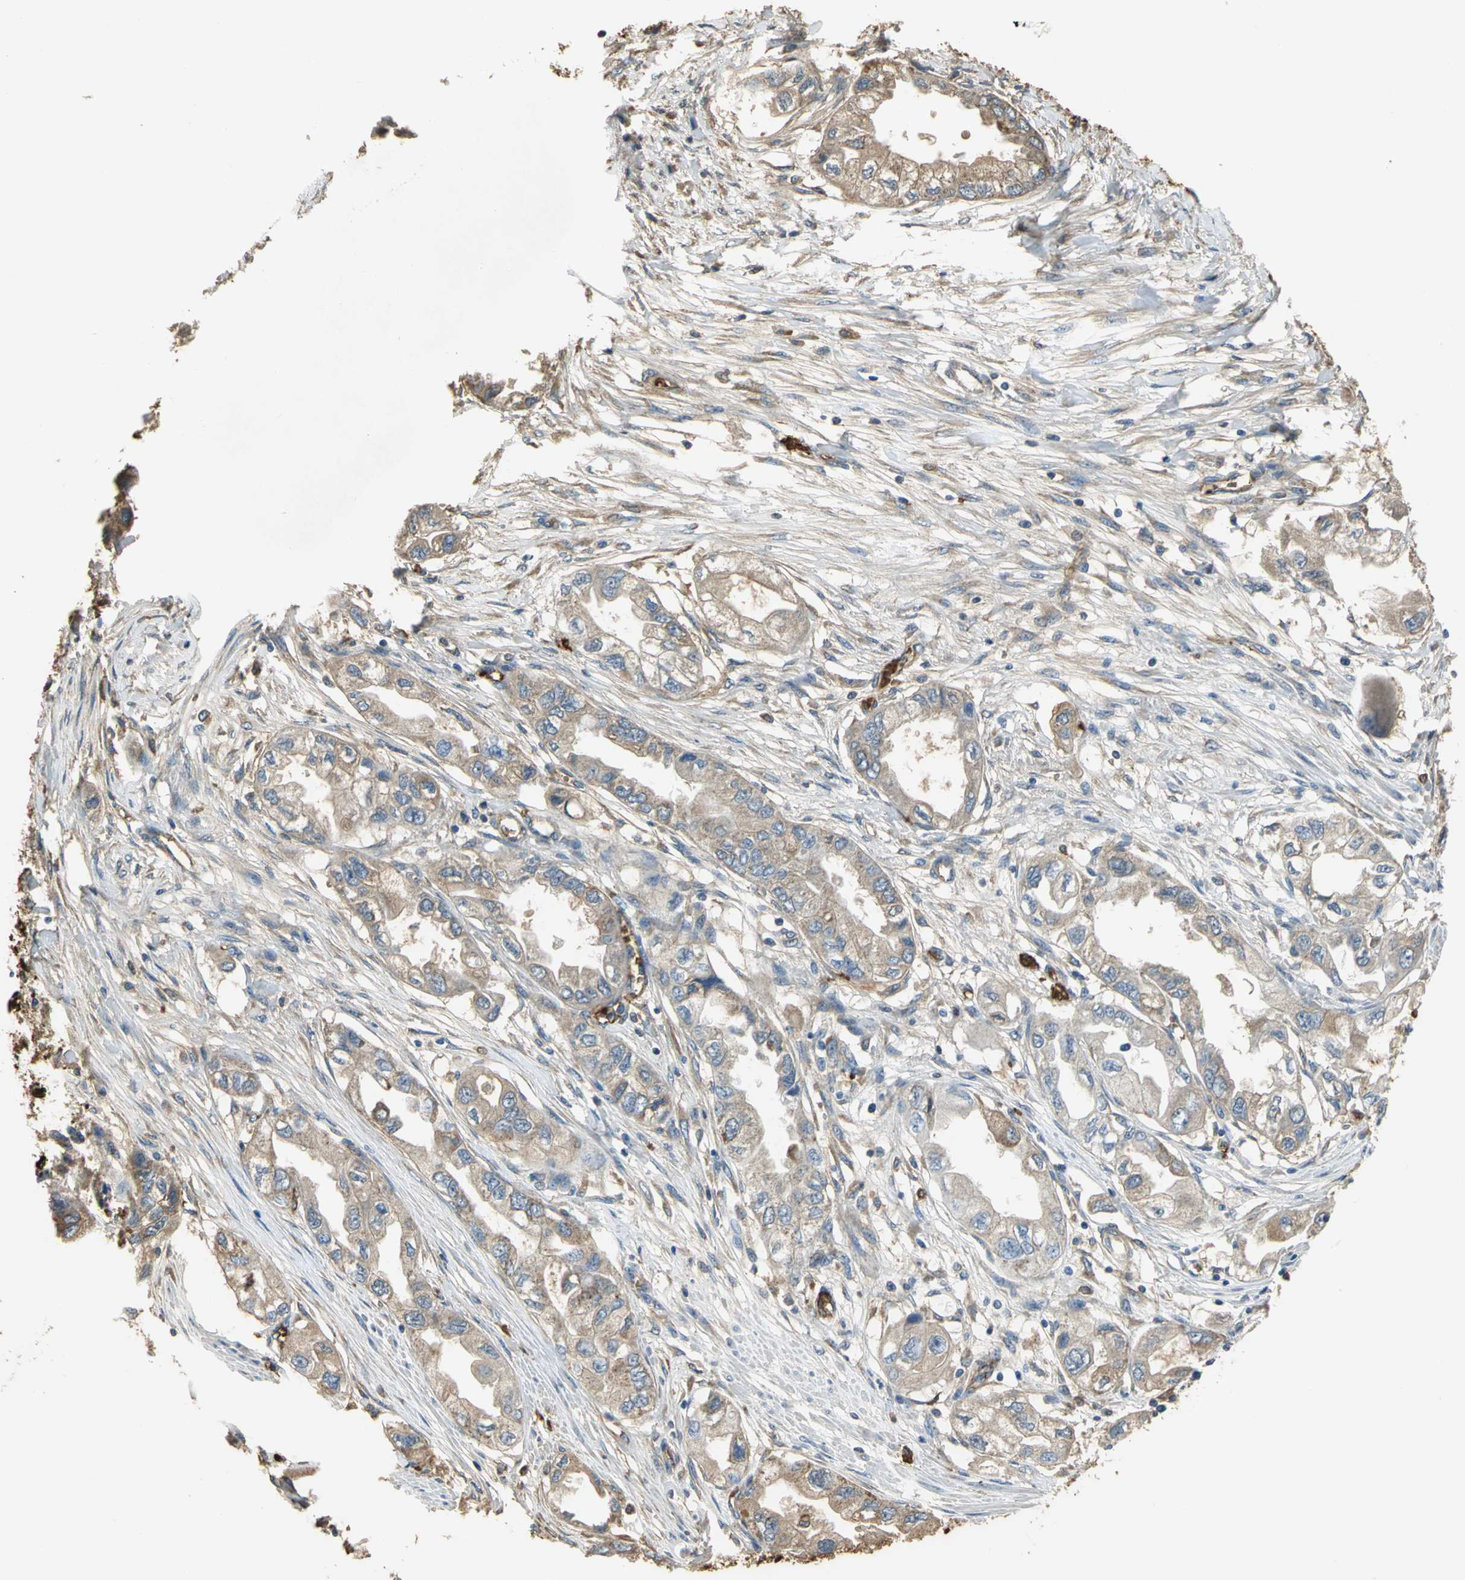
{"staining": {"intensity": "moderate", "quantity": ">75%", "location": "cytoplasmic/membranous"}, "tissue": "endometrial cancer", "cell_type": "Tumor cells", "image_type": "cancer", "snomed": [{"axis": "morphology", "description": "Adenocarcinoma, NOS"}, {"axis": "topography", "description": "Endometrium"}], "caption": "Immunohistochemical staining of human endometrial cancer (adenocarcinoma) demonstrates medium levels of moderate cytoplasmic/membranous staining in approximately >75% of tumor cells.", "gene": "TREM1", "patient": {"sex": "female", "age": 67}}